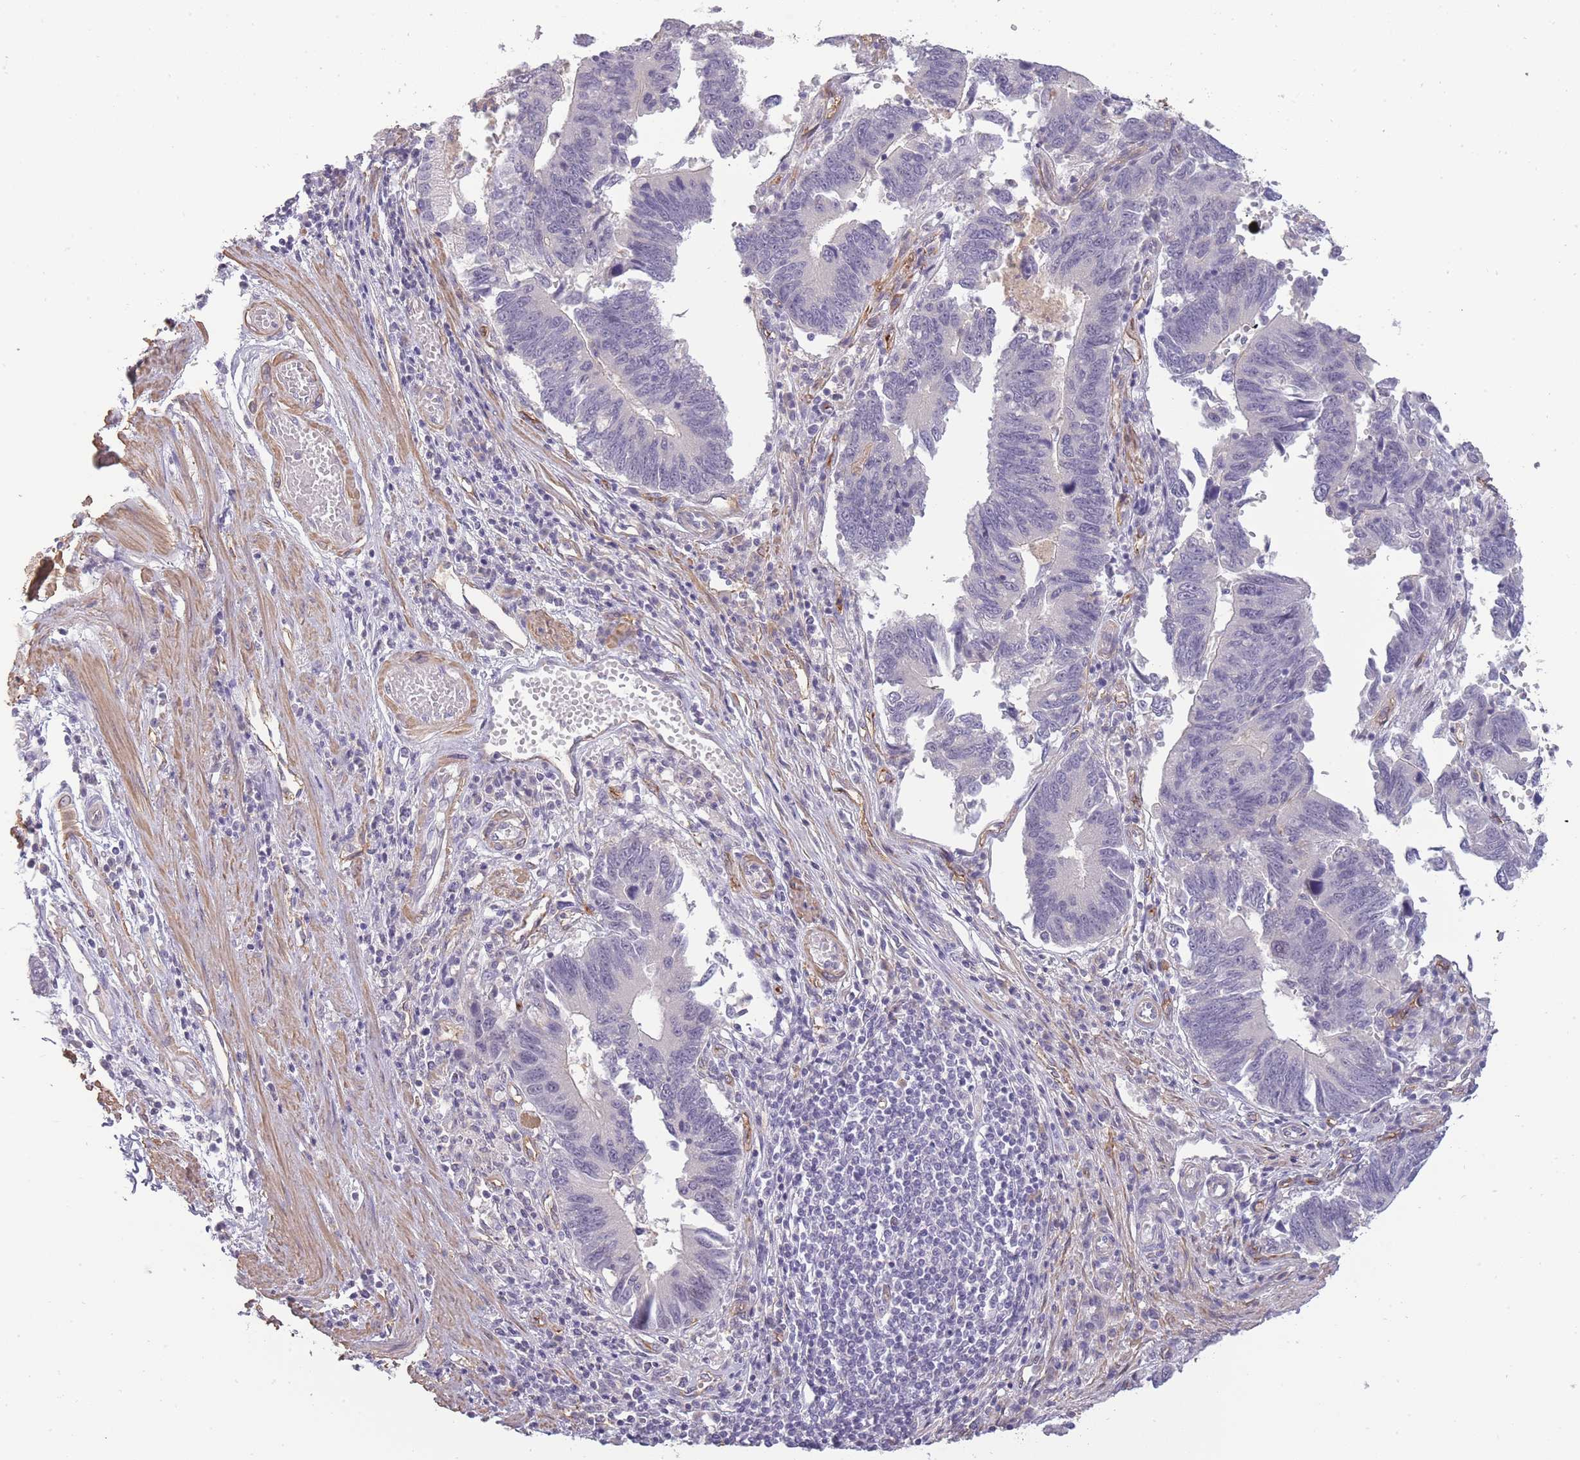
{"staining": {"intensity": "negative", "quantity": "none", "location": "none"}, "tissue": "stomach cancer", "cell_type": "Tumor cells", "image_type": "cancer", "snomed": [{"axis": "morphology", "description": "Adenocarcinoma, NOS"}, {"axis": "topography", "description": "Stomach"}], "caption": "Immunohistochemical staining of human stomach cancer displays no significant expression in tumor cells. The staining was performed using DAB (3,3'-diaminobenzidine) to visualize the protein expression in brown, while the nuclei were stained in blue with hematoxylin (Magnification: 20x).", "gene": "SLC8A2", "patient": {"sex": "male", "age": 59}}